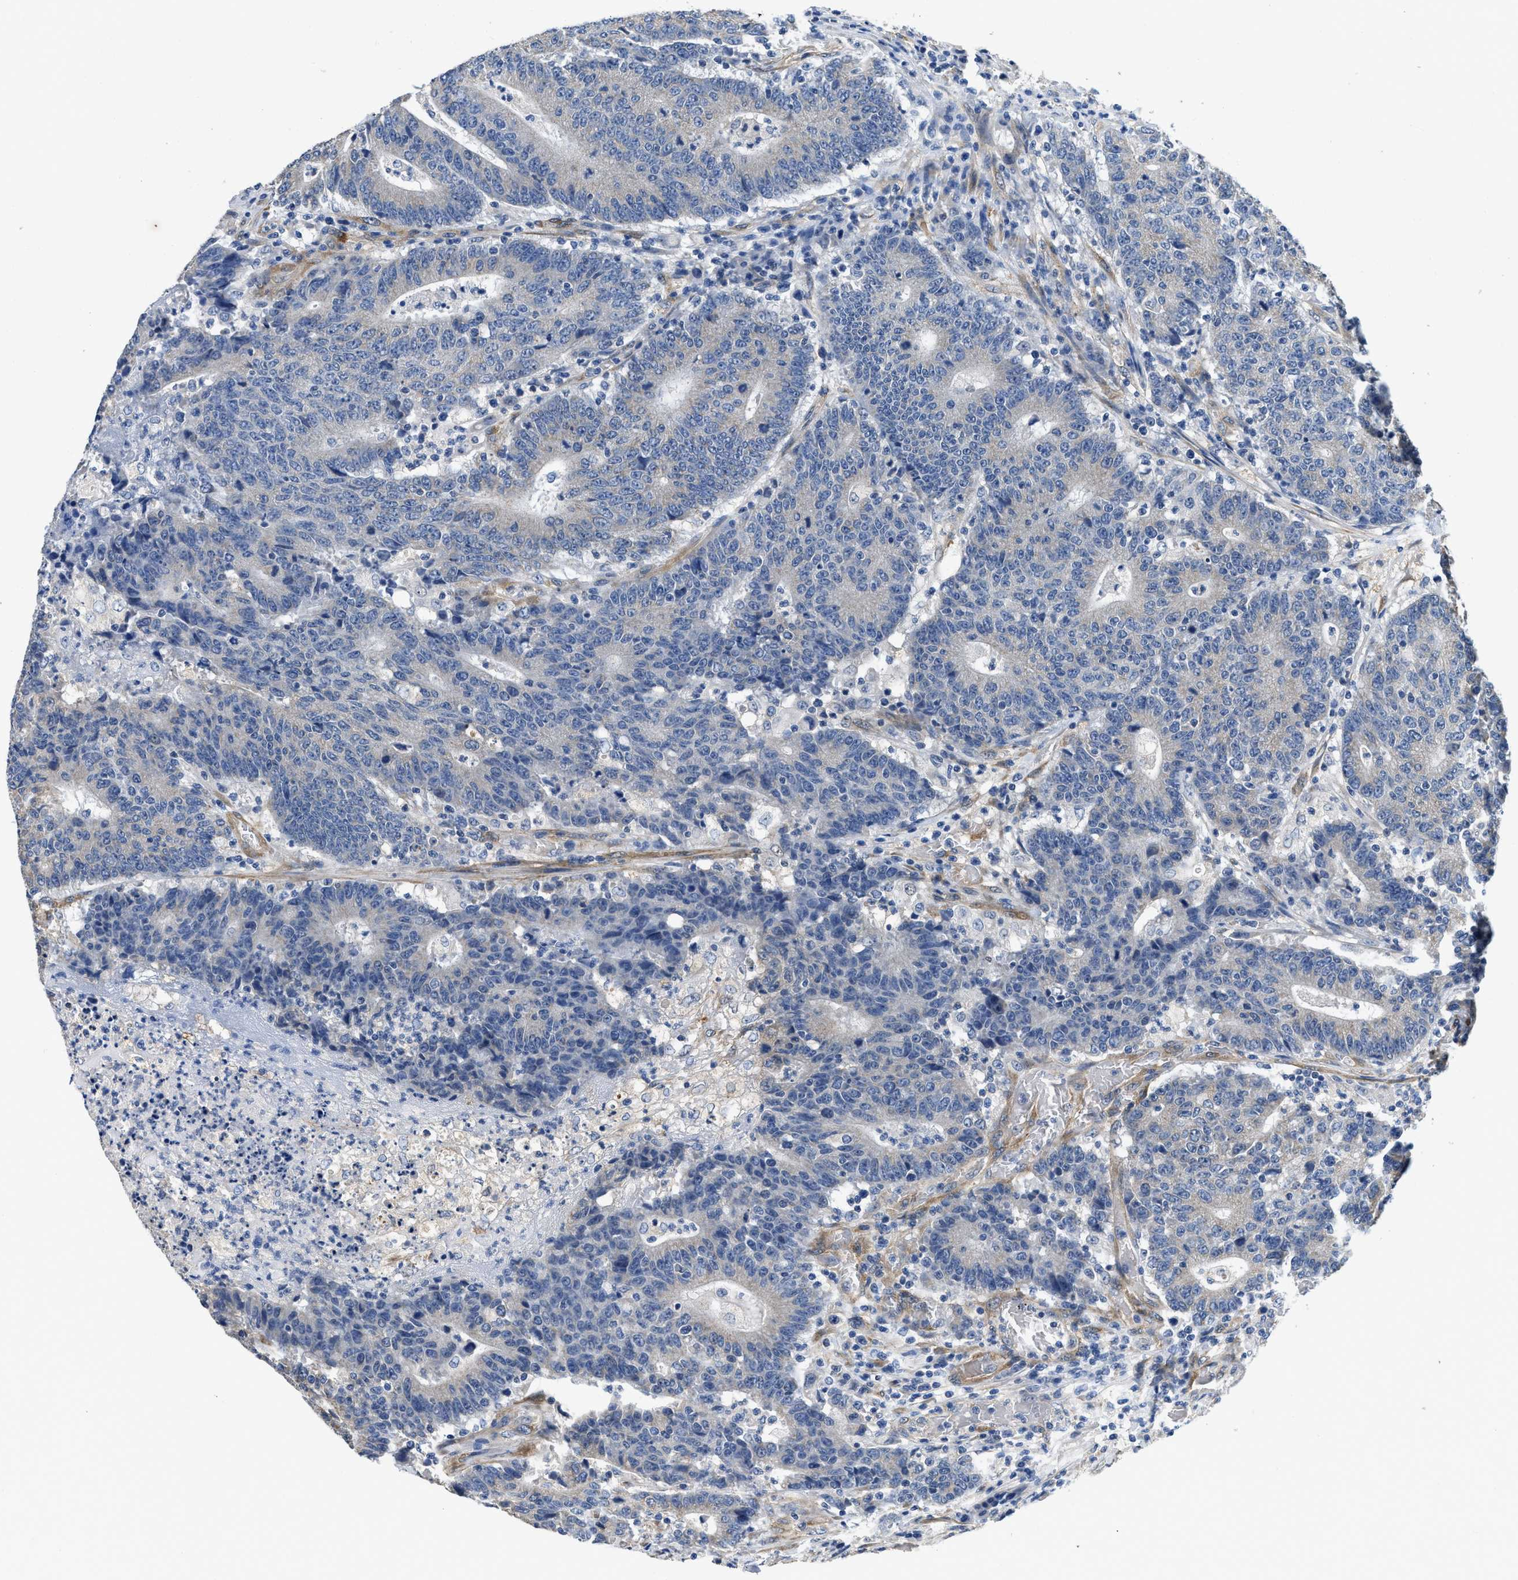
{"staining": {"intensity": "weak", "quantity": "<25%", "location": "cytoplasmic/membranous"}, "tissue": "colorectal cancer", "cell_type": "Tumor cells", "image_type": "cancer", "snomed": [{"axis": "morphology", "description": "Normal tissue, NOS"}, {"axis": "morphology", "description": "Adenocarcinoma, NOS"}, {"axis": "topography", "description": "Colon"}], "caption": "Adenocarcinoma (colorectal) was stained to show a protein in brown. There is no significant staining in tumor cells.", "gene": "RAPH1", "patient": {"sex": "female", "age": 75}}